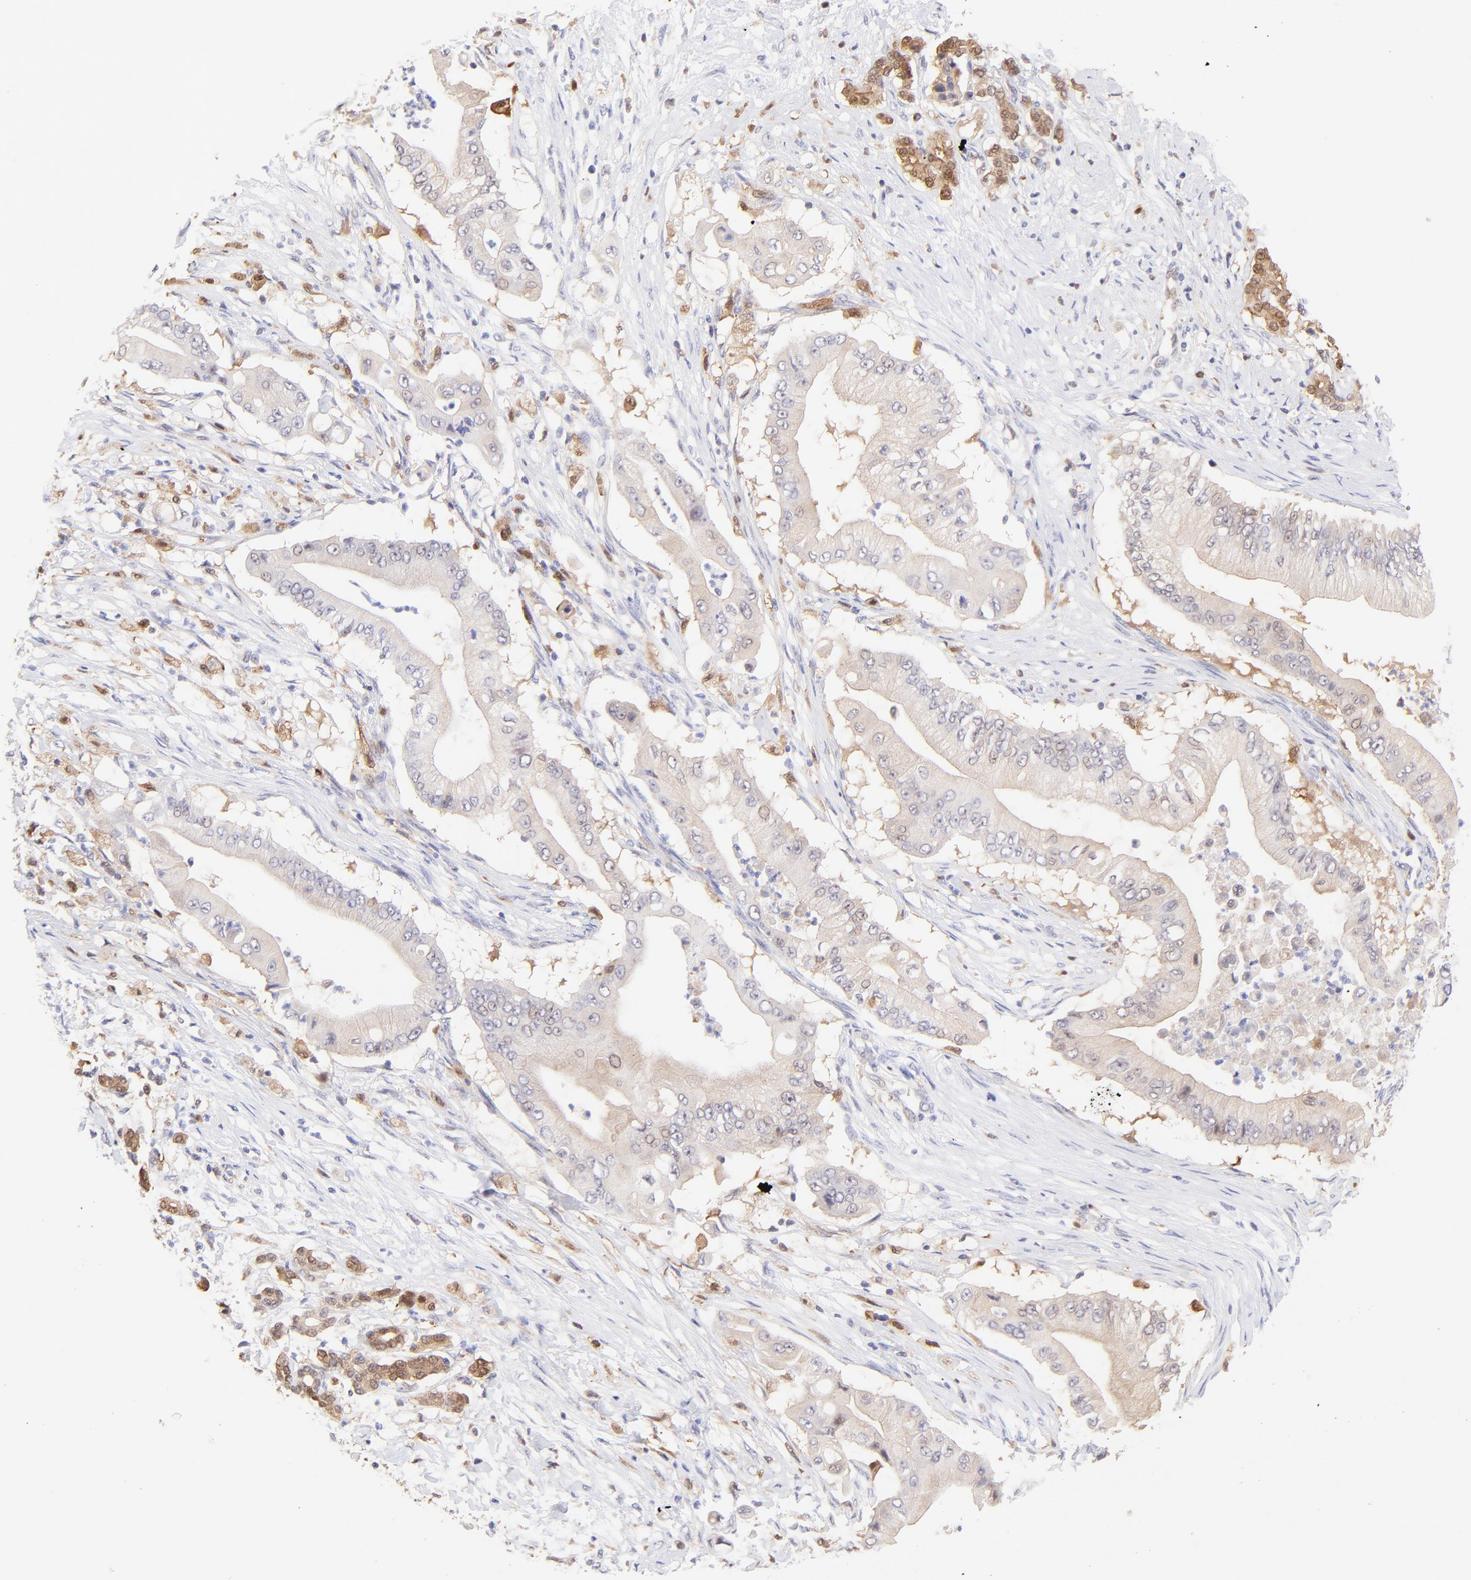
{"staining": {"intensity": "weak", "quantity": ">75%", "location": "cytoplasmic/membranous"}, "tissue": "pancreatic cancer", "cell_type": "Tumor cells", "image_type": "cancer", "snomed": [{"axis": "morphology", "description": "Adenocarcinoma, NOS"}, {"axis": "topography", "description": "Pancreas"}], "caption": "A low amount of weak cytoplasmic/membranous staining is present in approximately >75% of tumor cells in pancreatic cancer (adenocarcinoma) tissue.", "gene": "HYAL1", "patient": {"sex": "male", "age": 62}}